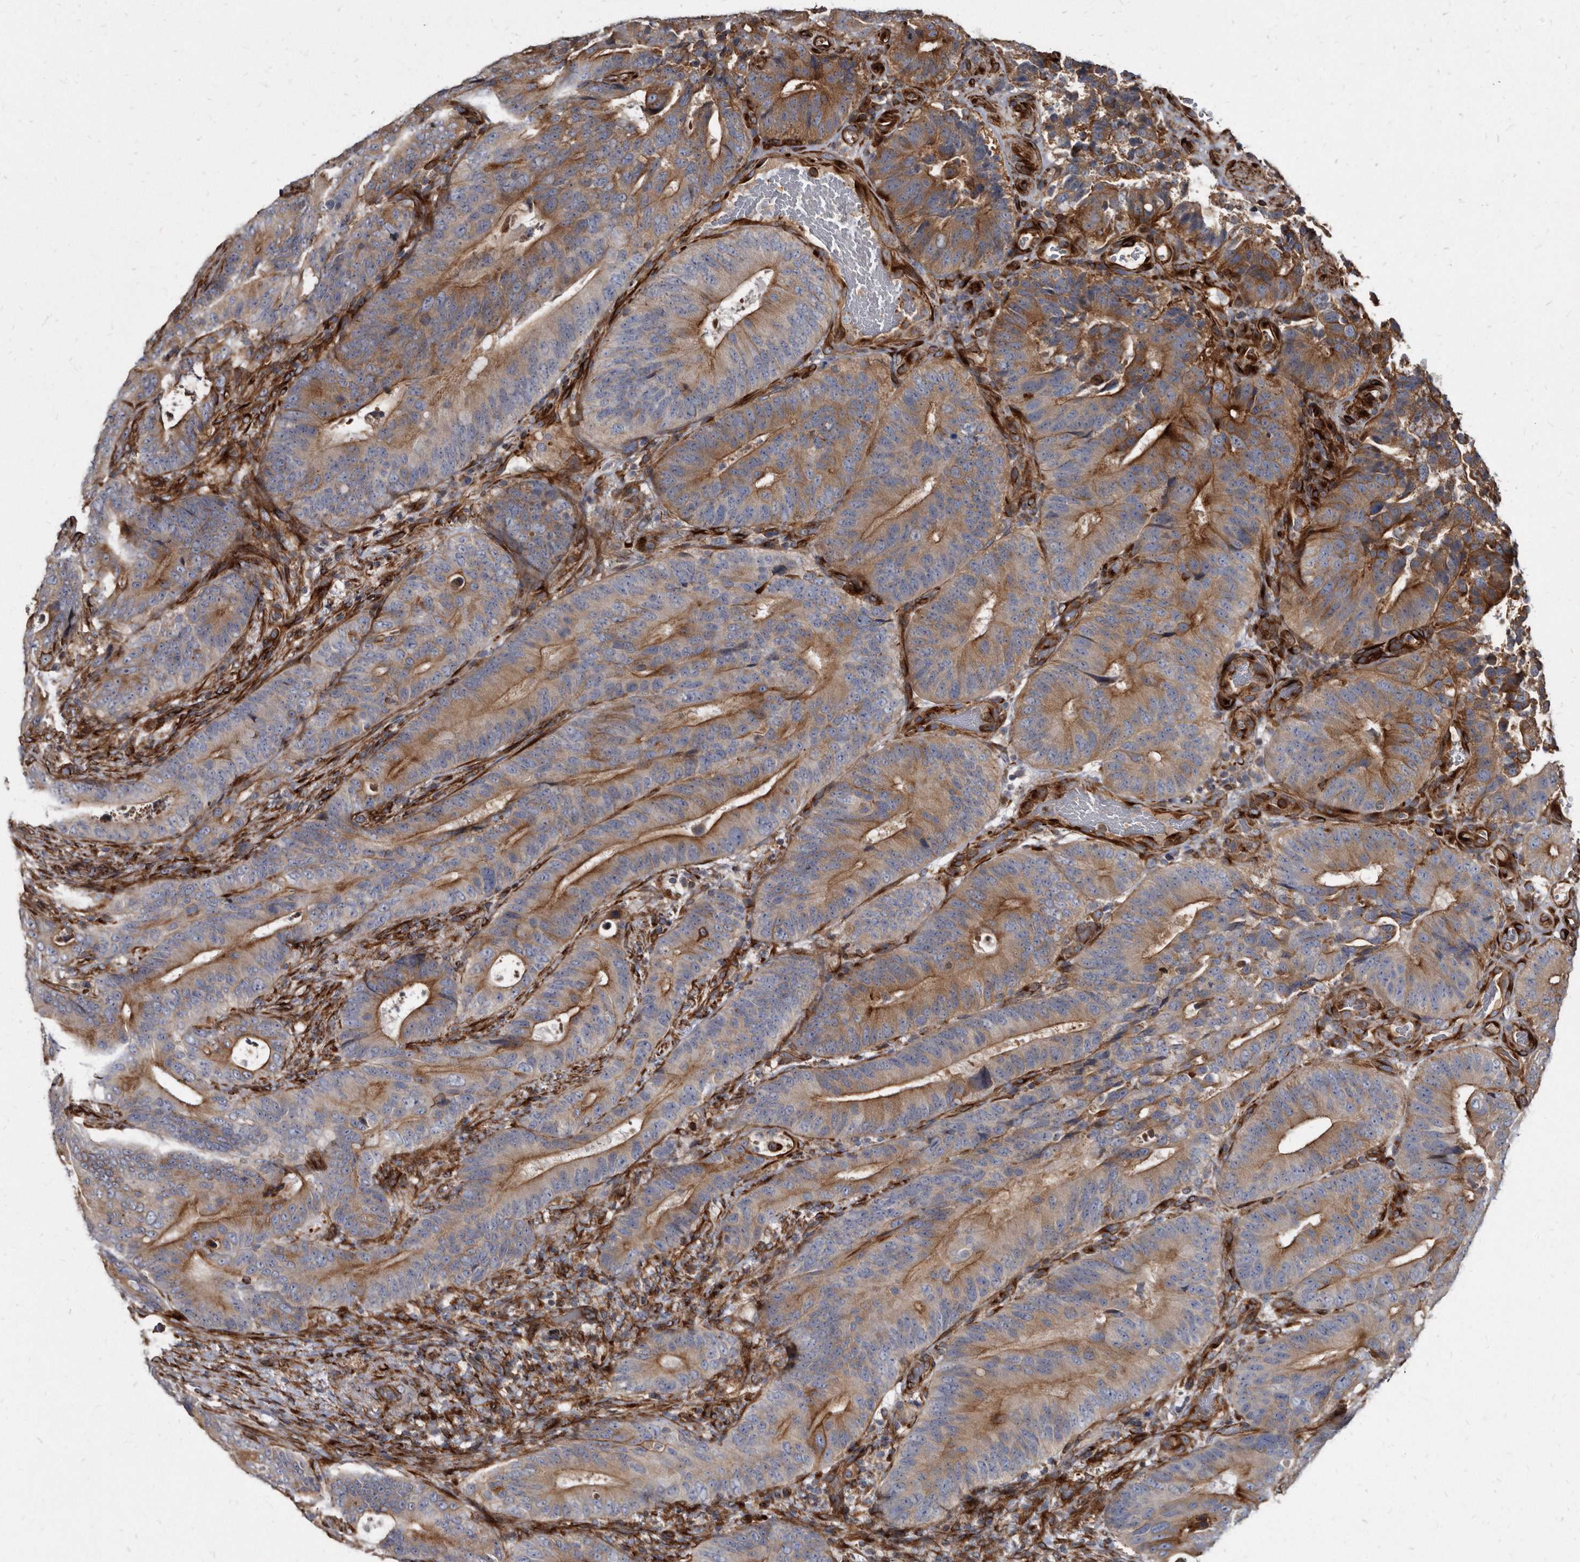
{"staining": {"intensity": "moderate", "quantity": ">75%", "location": "cytoplasmic/membranous"}, "tissue": "colorectal cancer", "cell_type": "Tumor cells", "image_type": "cancer", "snomed": [{"axis": "morphology", "description": "Adenocarcinoma, NOS"}, {"axis": "topography", "description": "Colon"}], "caption": "A high-resolution micrograph shows IHC staining of colorectal cancer, which shows moderate cytoplasmic/membranous expression in approximately >75% of tumor cells.", "gene": "KCTD20", "patient": {"sex": "male", "age": 83}}